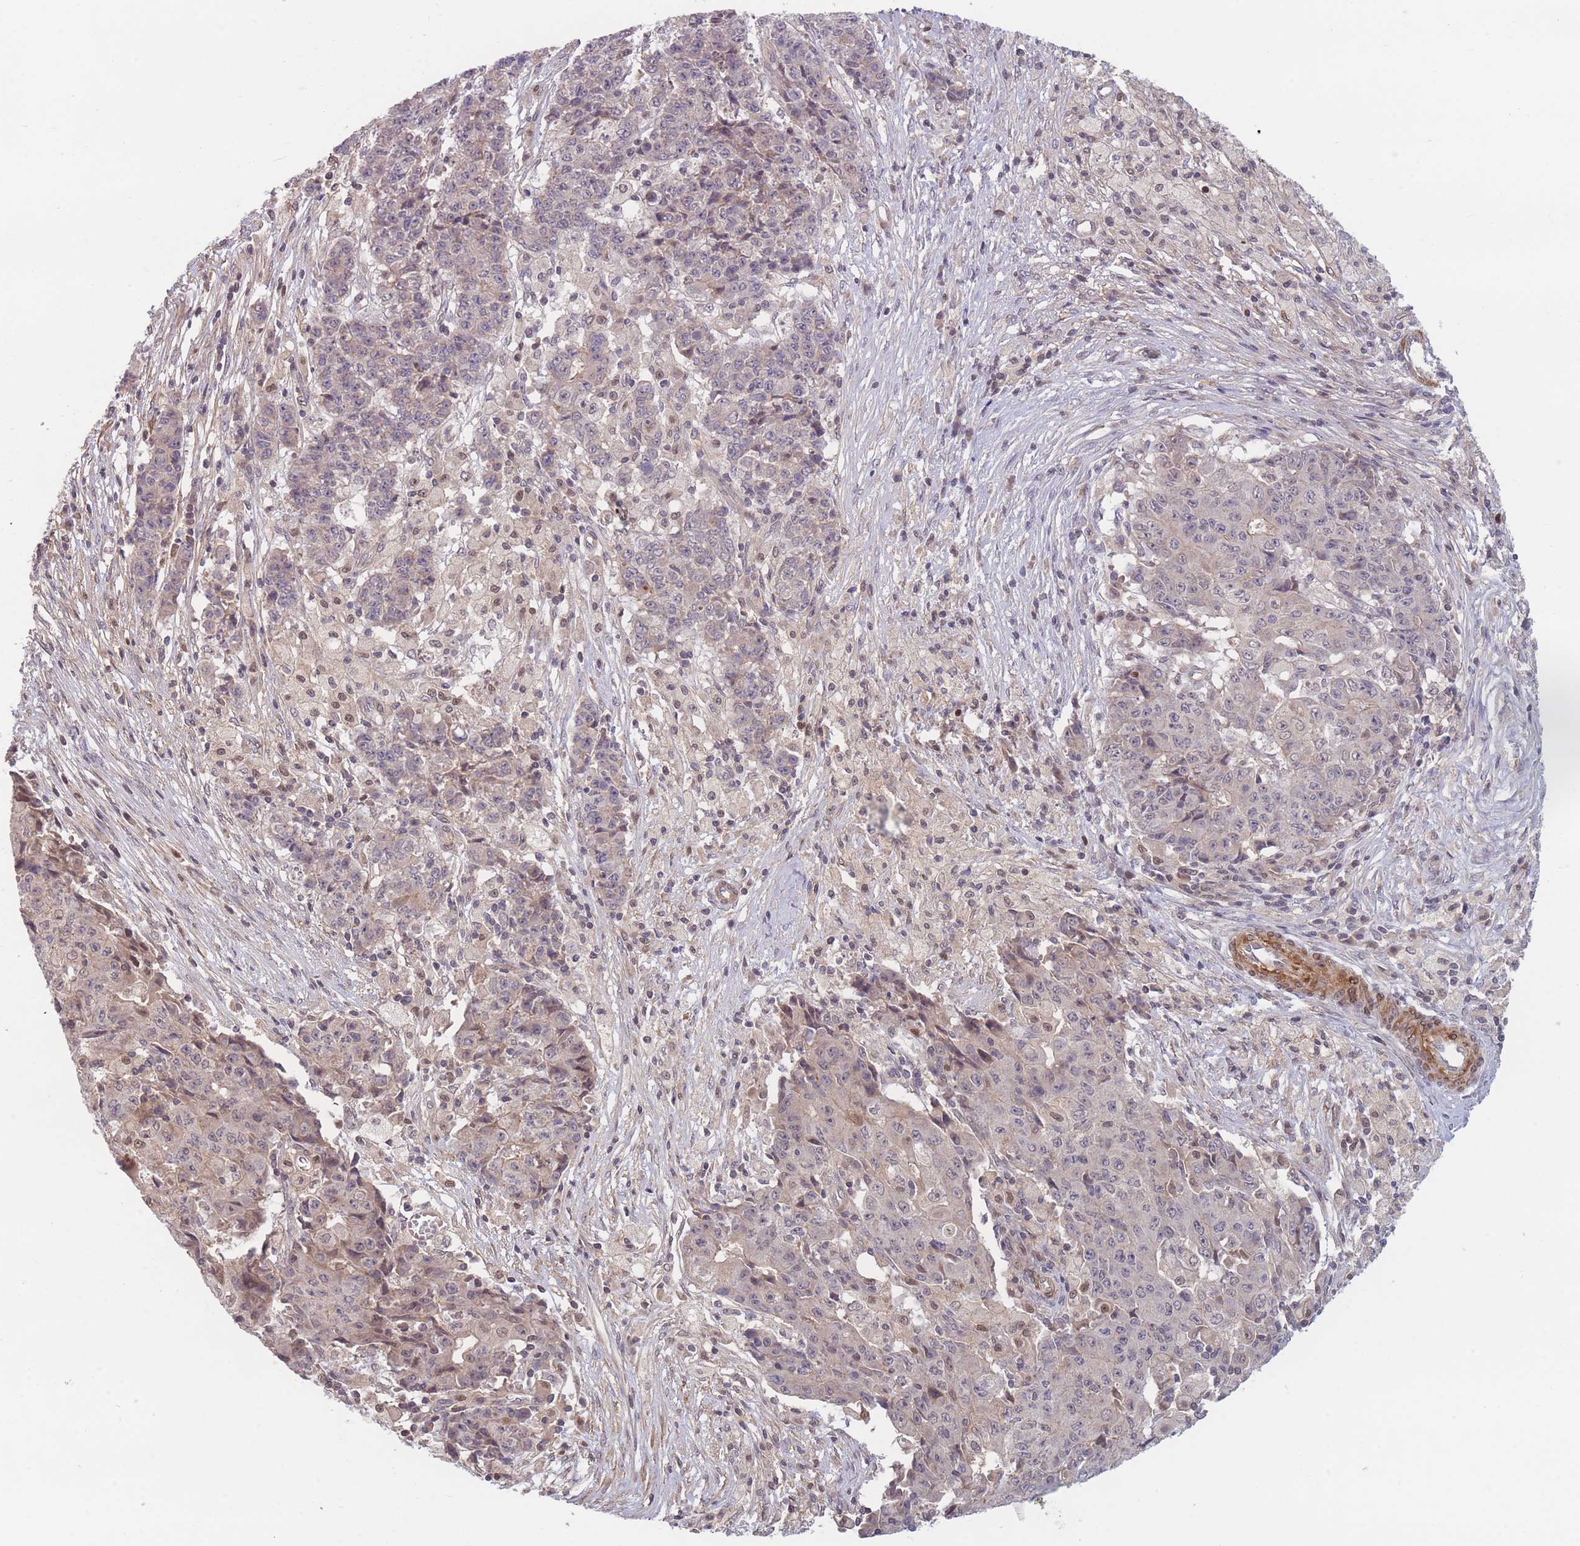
{"staining": {"intensity": "weak", "quantity": "<25%", "location": "cytoplasmic/membranous"}, "tissue": "ovarian cancer", "cell_type": "Tumor cells", "image_type": "cancer", "snomed": [{"axis": "morphology", "description": "Carcinoma, endometroid"}, {"axis": "topography", "description": "Ovary"}], "caption": "DAB (3,3'-diaminobenzidine) immunohistochemical staining of human ovarian cancer (endometroid carcinoma) reveals no significant positivity in tumor cells. (Immunohistochemistry, brightfield microscopy, high magnification).", "gene": "FAM153A", "patient": {"sex": "female", "age": 42}}